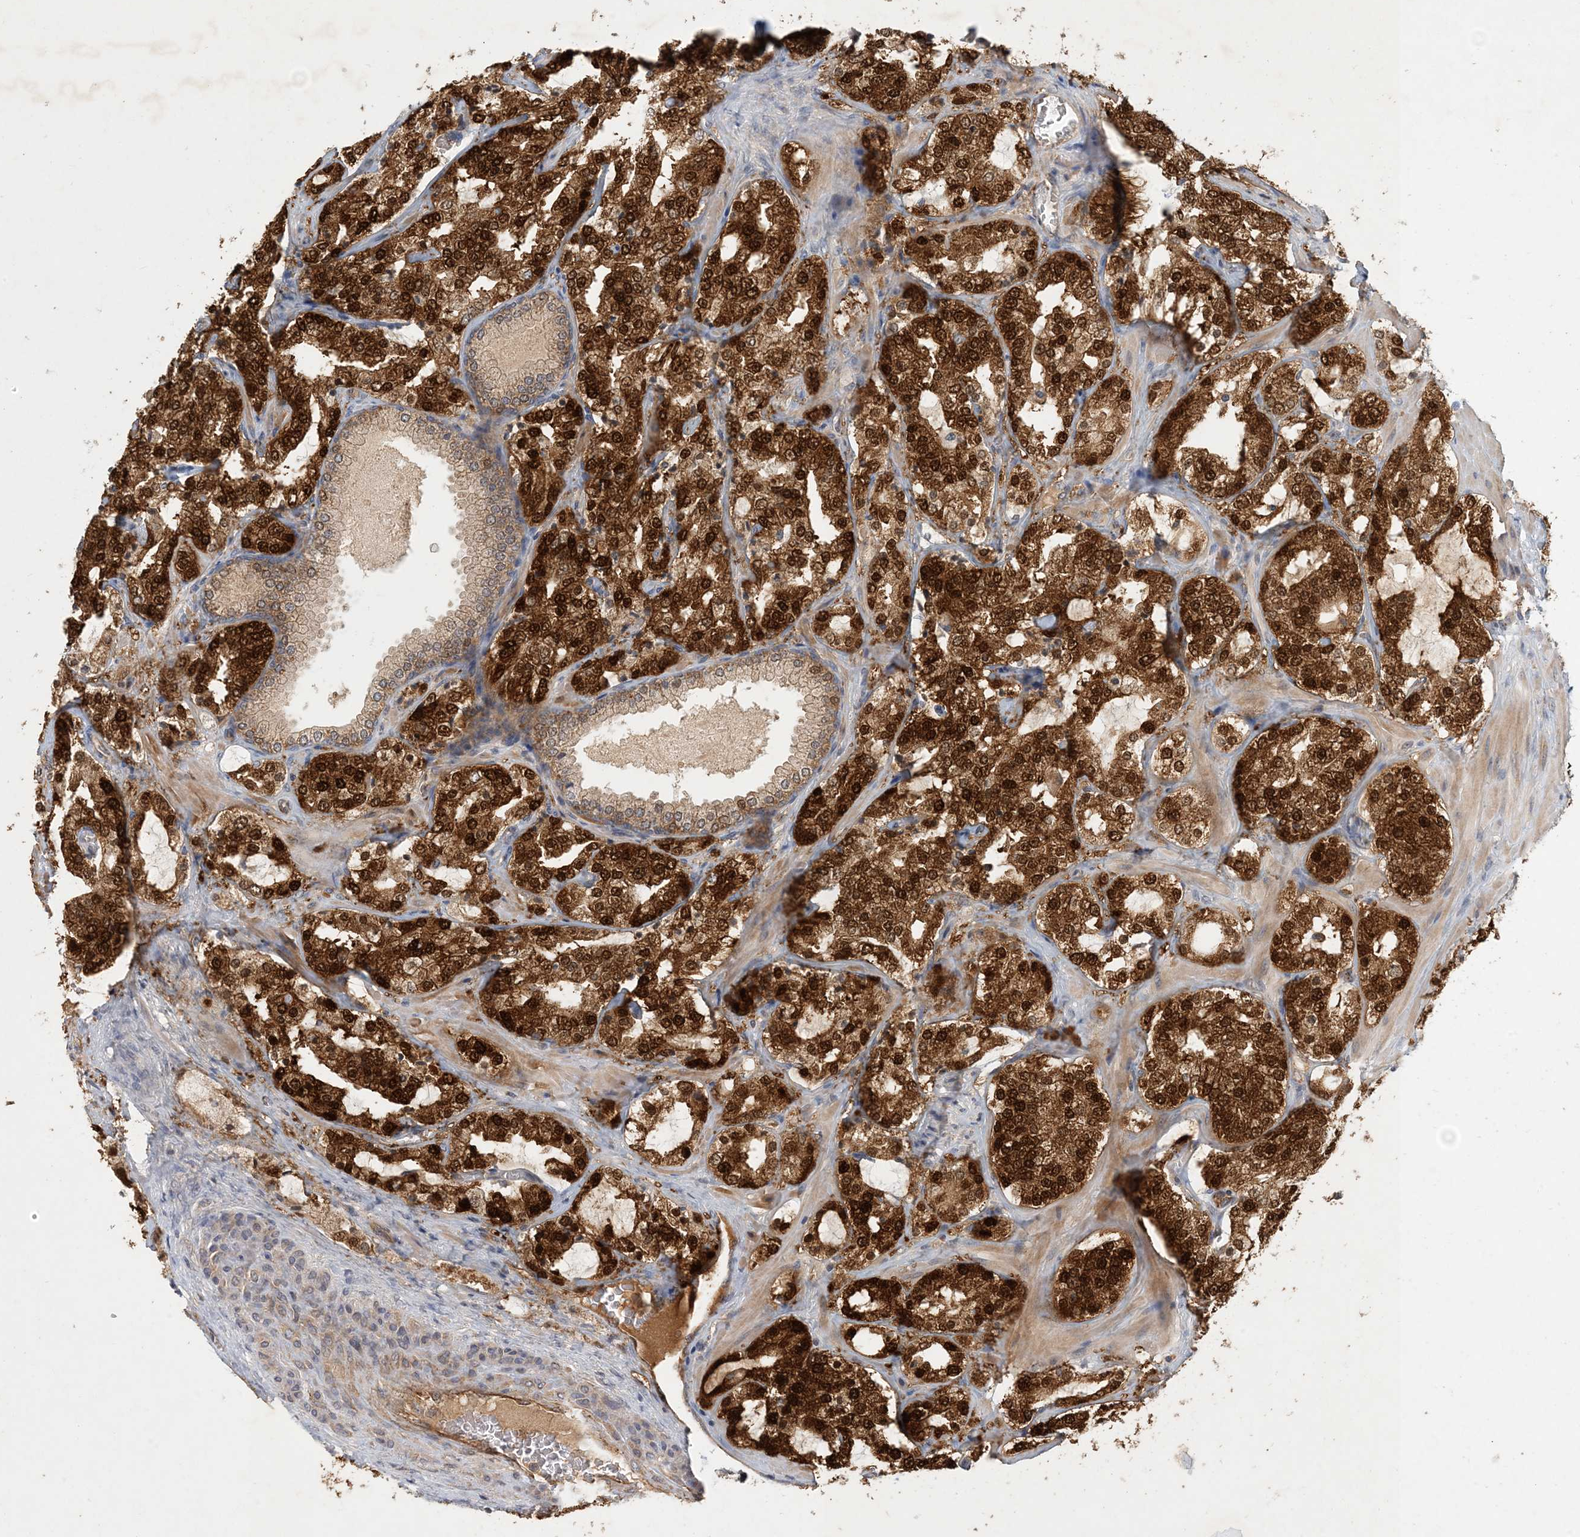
{"staining": {"intensity": "strong", "quantity": ">75%", "location": "cytoplasmic/membranous,nuclear"}, "tissue": "prostate cancer", "cell_type": "Tumor cells", "image_type": "cancer", "snomed": [{"axis": "morphology", "description": "Adenocarcinoma, High grade"}, {"axis": "topography", "description": "Prostate"}], "caption": "Protein staining of prostate cancer tissue exhibits strong cytoplasmic/membranous and nuclear staining in approximately >75% of tumor cells.", "gene": "ZBTB3", "patient": {"sex": "male", "age": 64}}